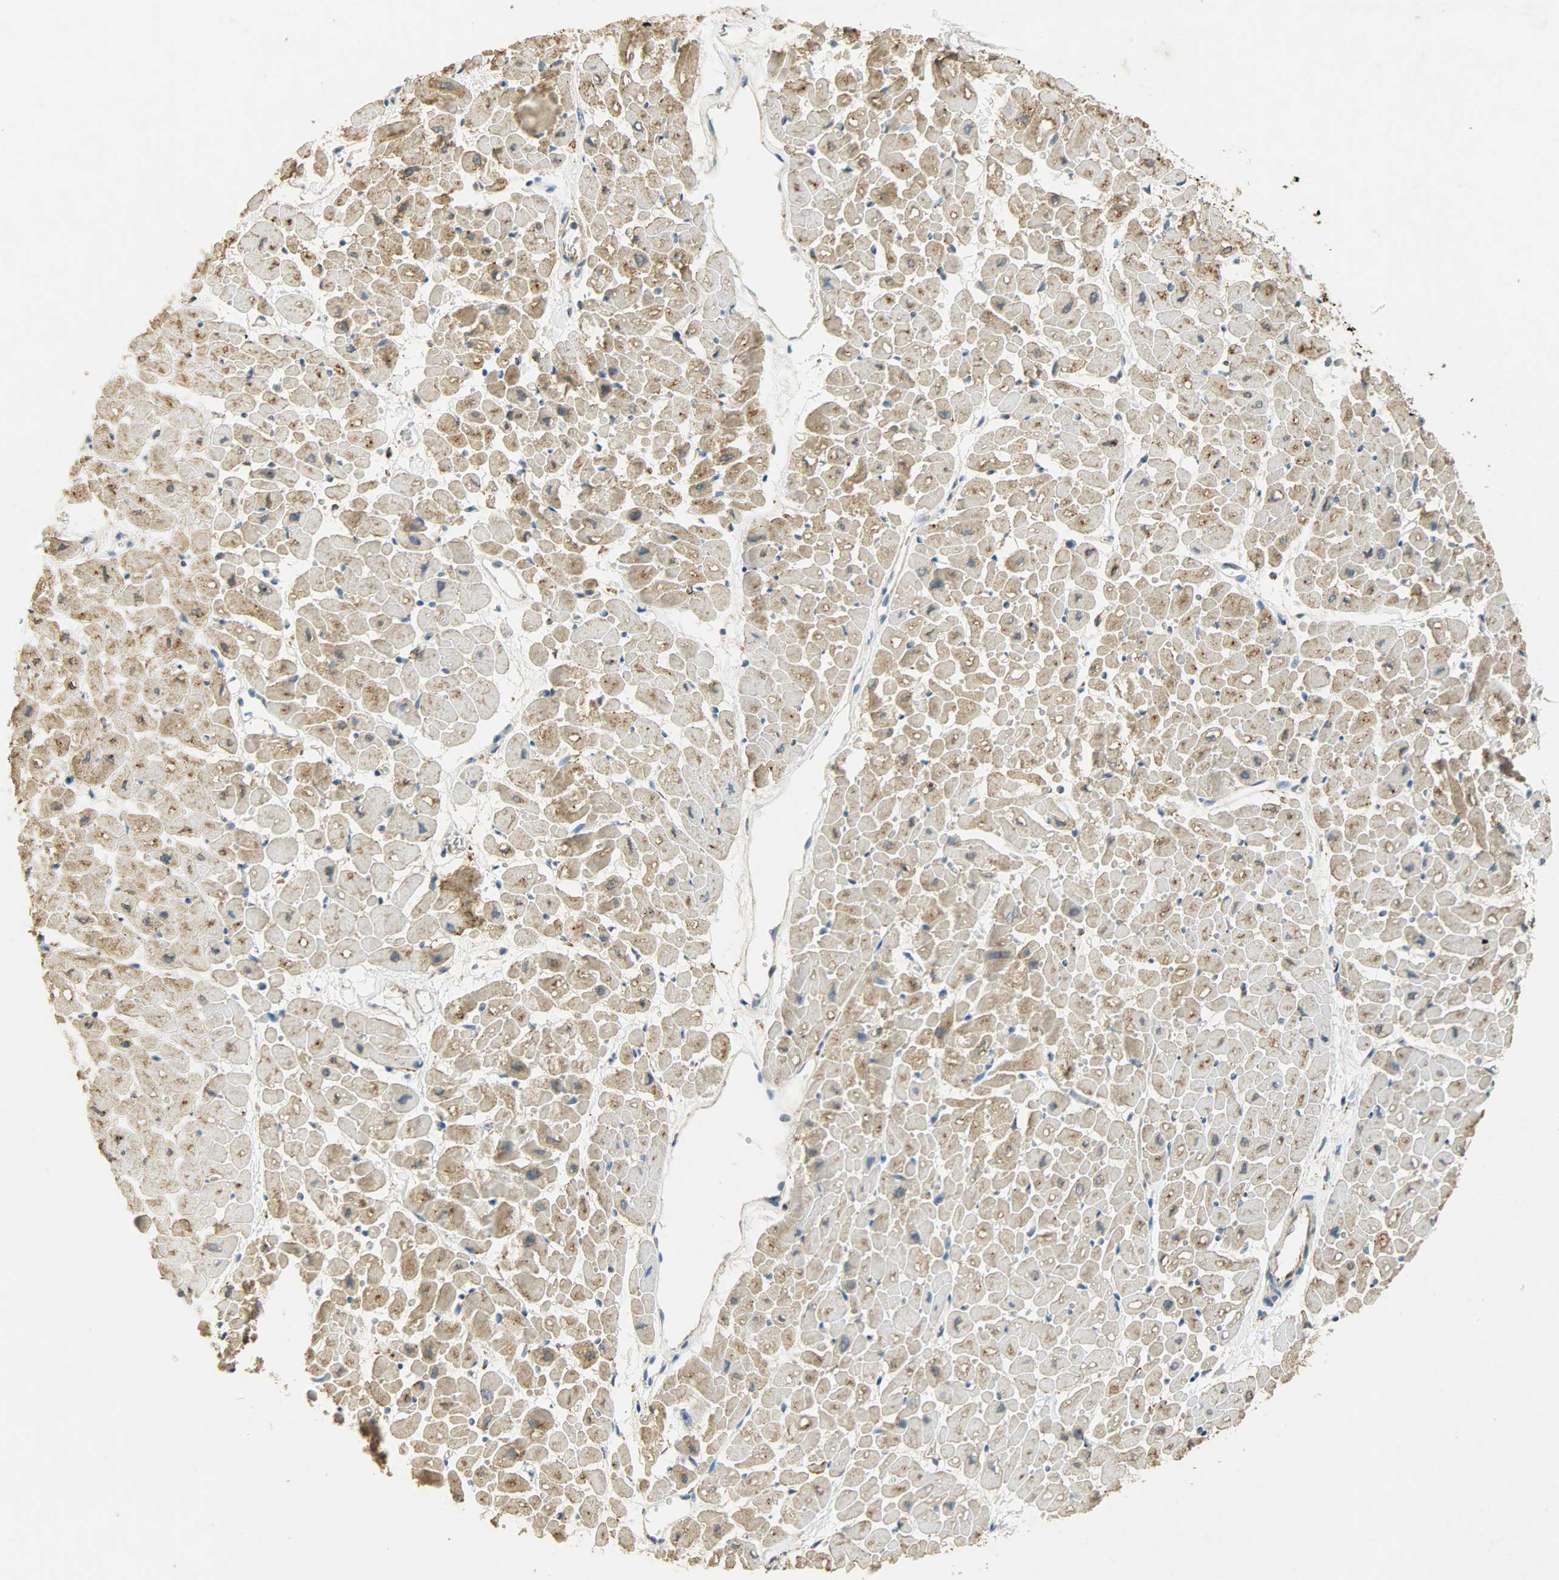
{"staining": {"intensity": "moderate", "quantity": ">75%", "location": "cytoplasmic/membranous"}, "tissue": "heart muscle", "cell_type": "Cardiomyocytes", "image_type": "normal", "snomed": [{"axis": "morphology", "description": "Normal tissue, NOS"}, {"axis": "topography", "description": "Heart"}], "caption": "Moderate cytoplasmic/membranous expression for a protein is identified in approximately >75% of cardiomyocytes of unremarkable heart muscle using immunohistochemistry (IHC).", "gene": "HSPA5", "patient": {"sex": "male", "age": 45}}